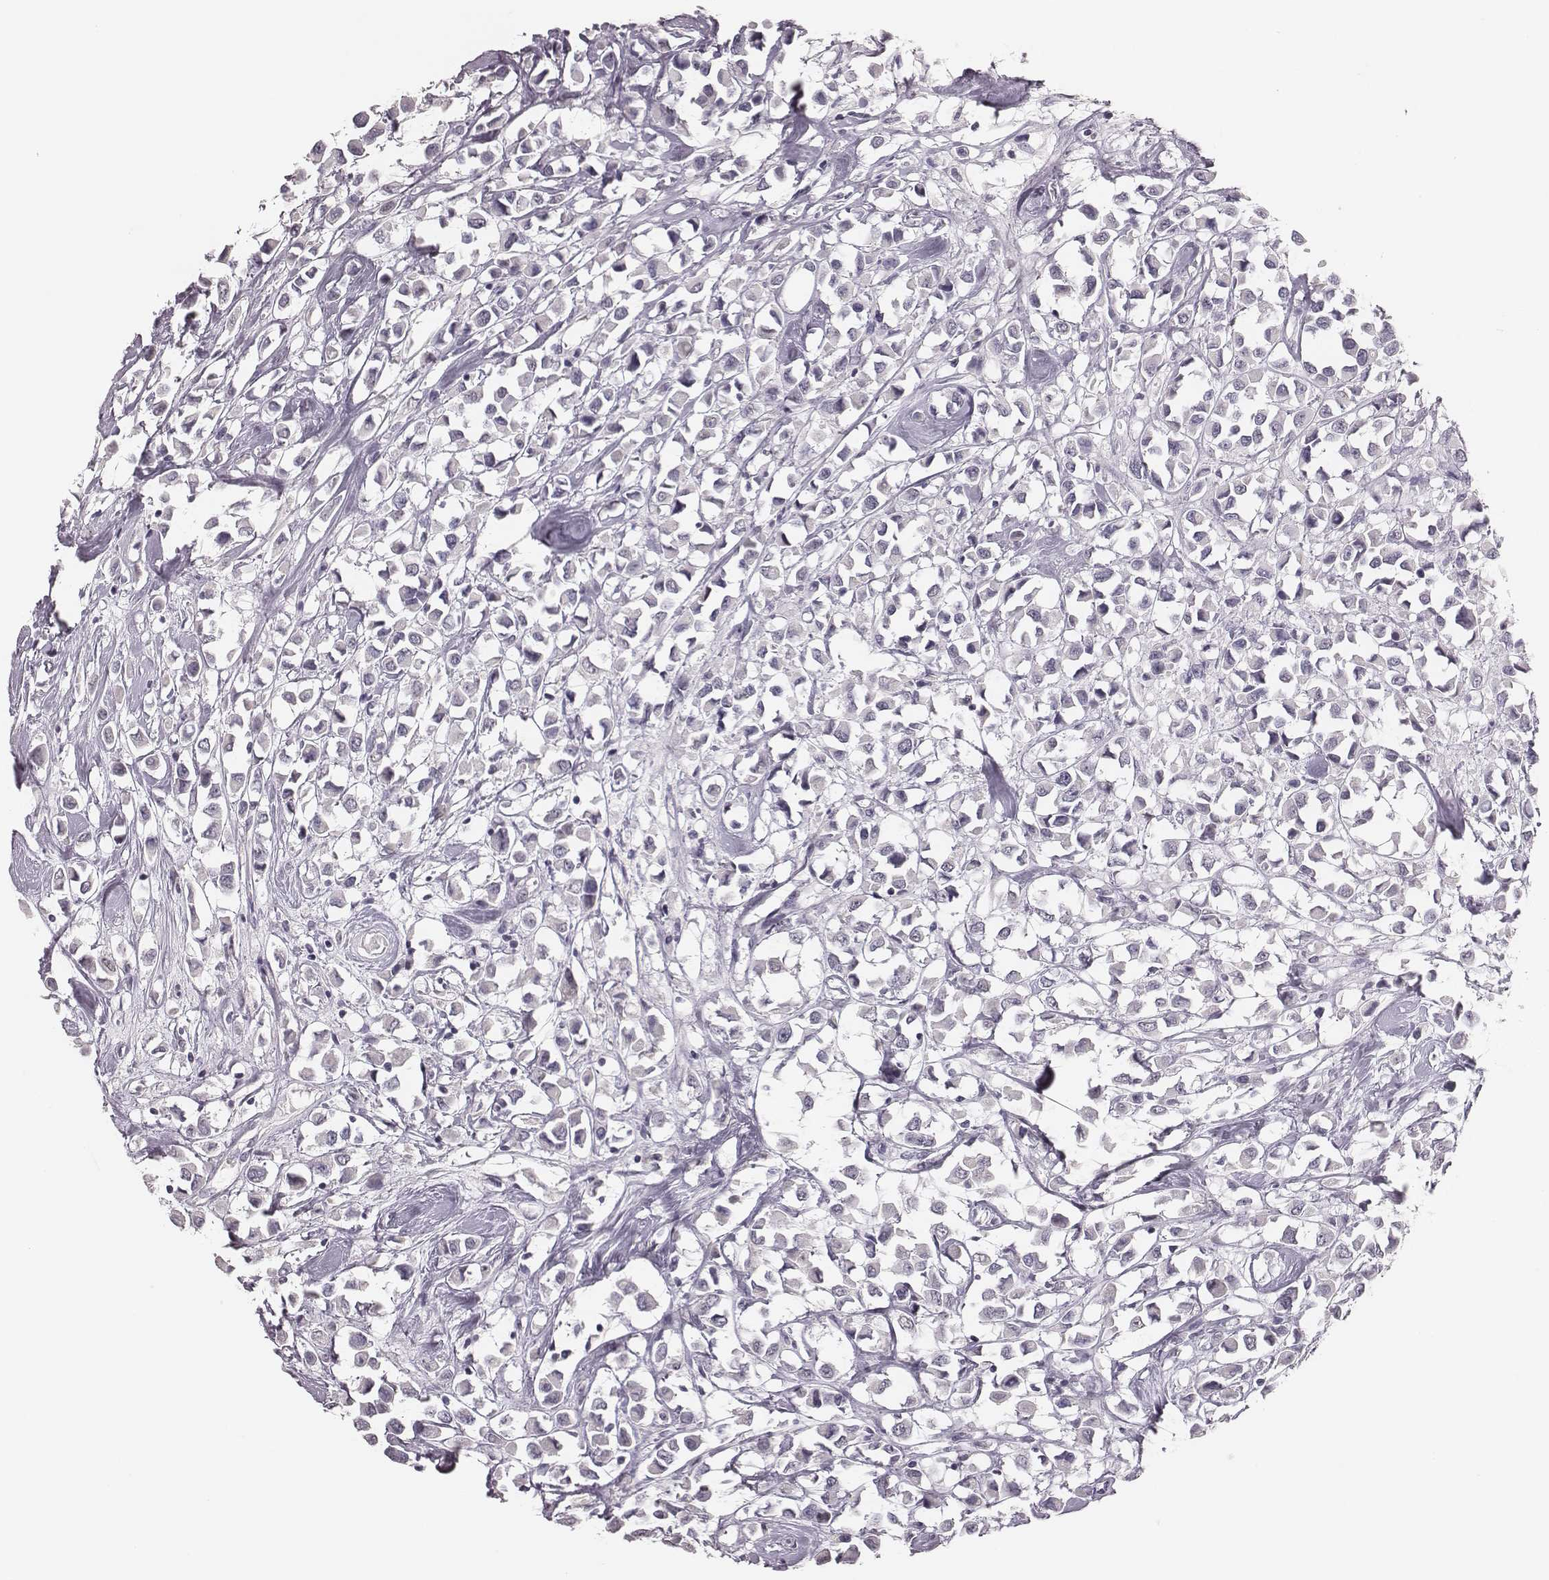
{"staining": {"intensity": "negative", "quantity": "none", "location": "none"}, "tissue": "breast cancer", "cell_type": "Tumor cells", "image_type": "cancer", "snomed": [{"axis": "morphology", "description": "Duct carcinoma"}, {"axis": "topography", "description": "Breast"}], "caption": "Histopathology image shows no significant protein staining in tumor cells of breast cancer.", "gene": "CSHL1", "patient": {"sex": "female", "age": 61}}